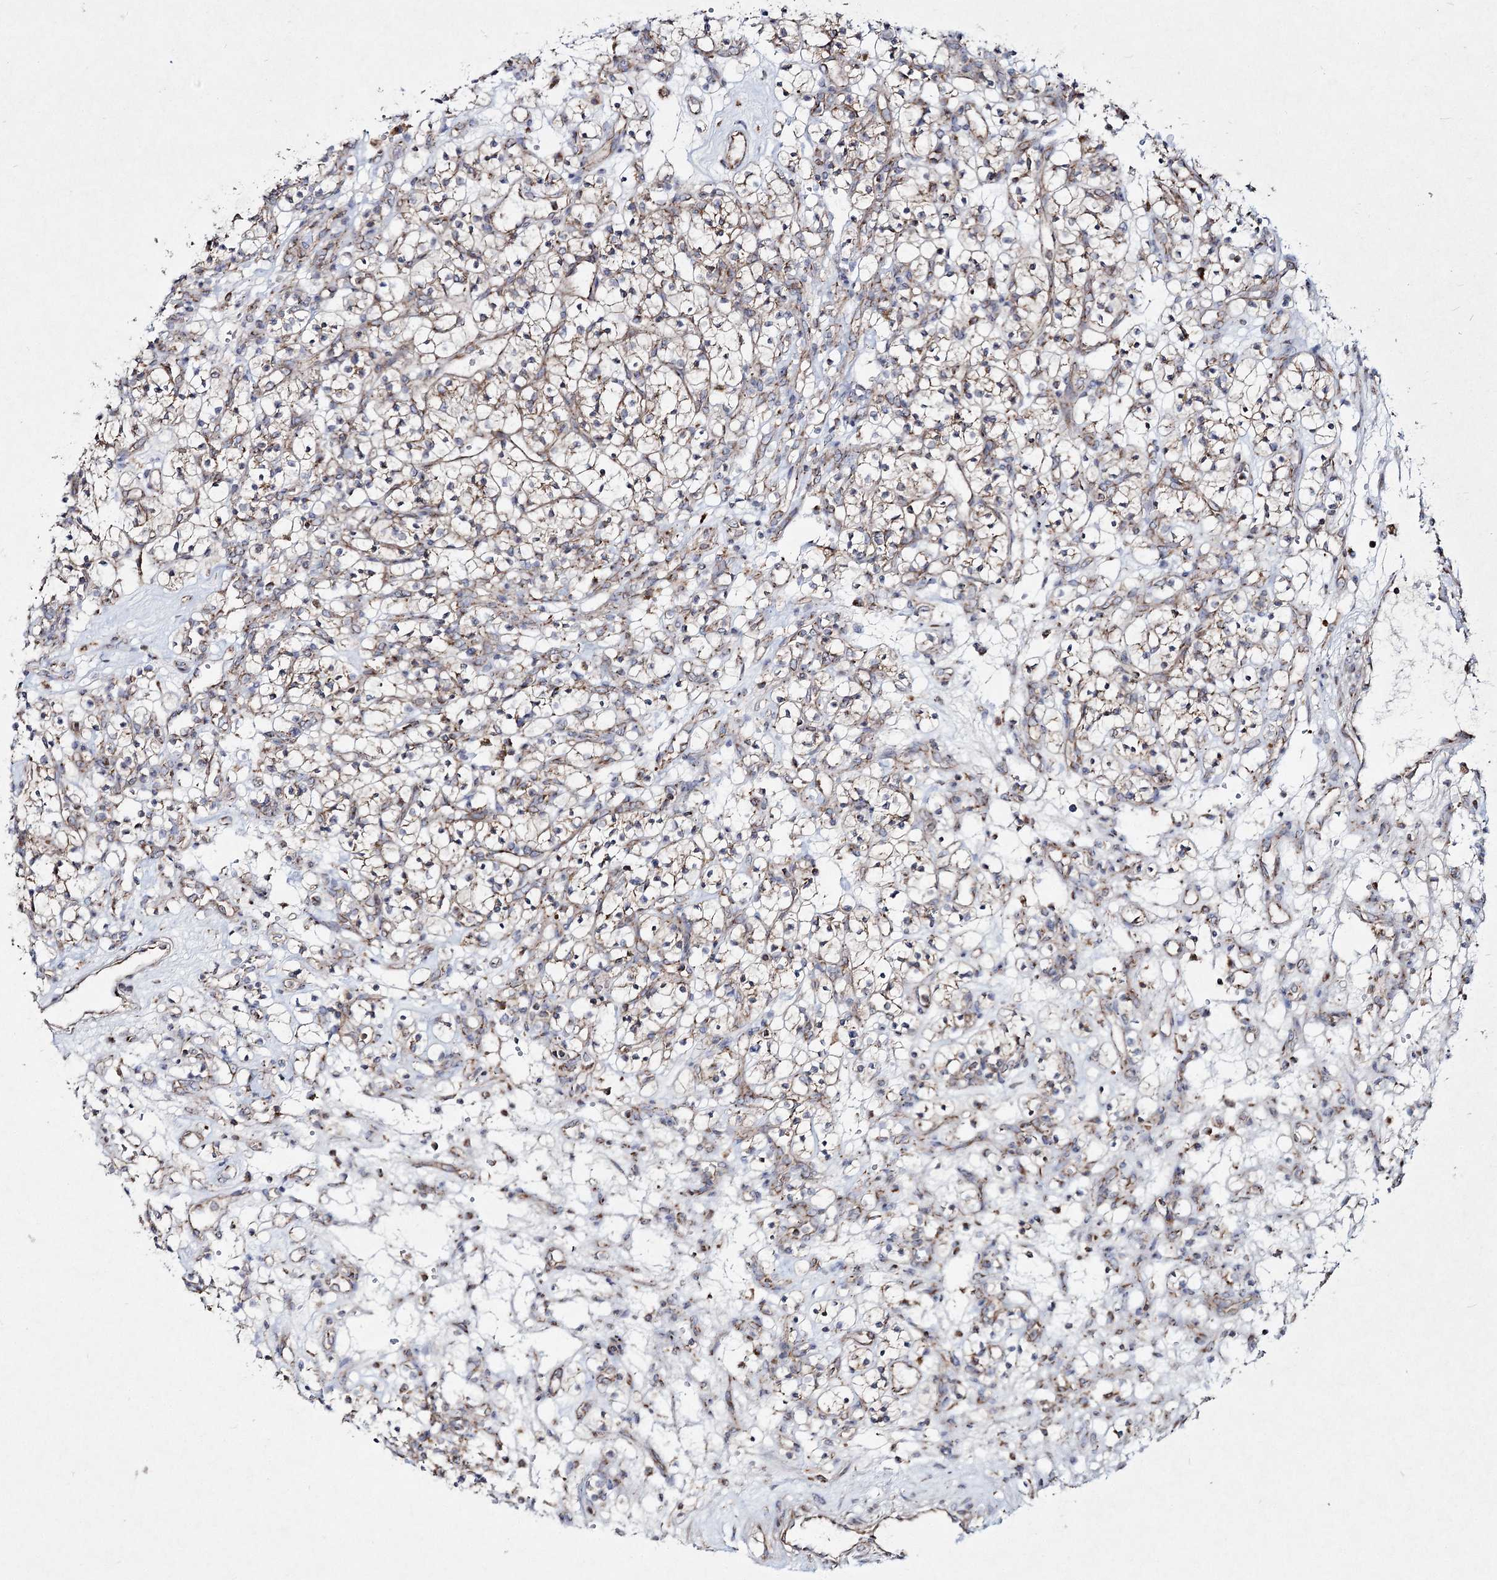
{"staining": {"intensity": "weak", "quantity": ">75%", "location": "cytoplasmic/membranous"}, "tissue": "renal cancer", "cell_type": "Tumor cells", "image_type": "cancer", "snomed": [{"axis": "morphology", "description": "Adenocarcinoma, NOS"}, {"axis": "topography", "description": "Kidney"}], "caption": "IHC (DAB (3,3'-diaminobenzidine)) staining of renal adenocarcinoma shows weak cytoplasmic/membranous protein expression in about >75% of tumor cells.", "gene": "DNA2", "patient": {"sex": "female", "age": 57}}